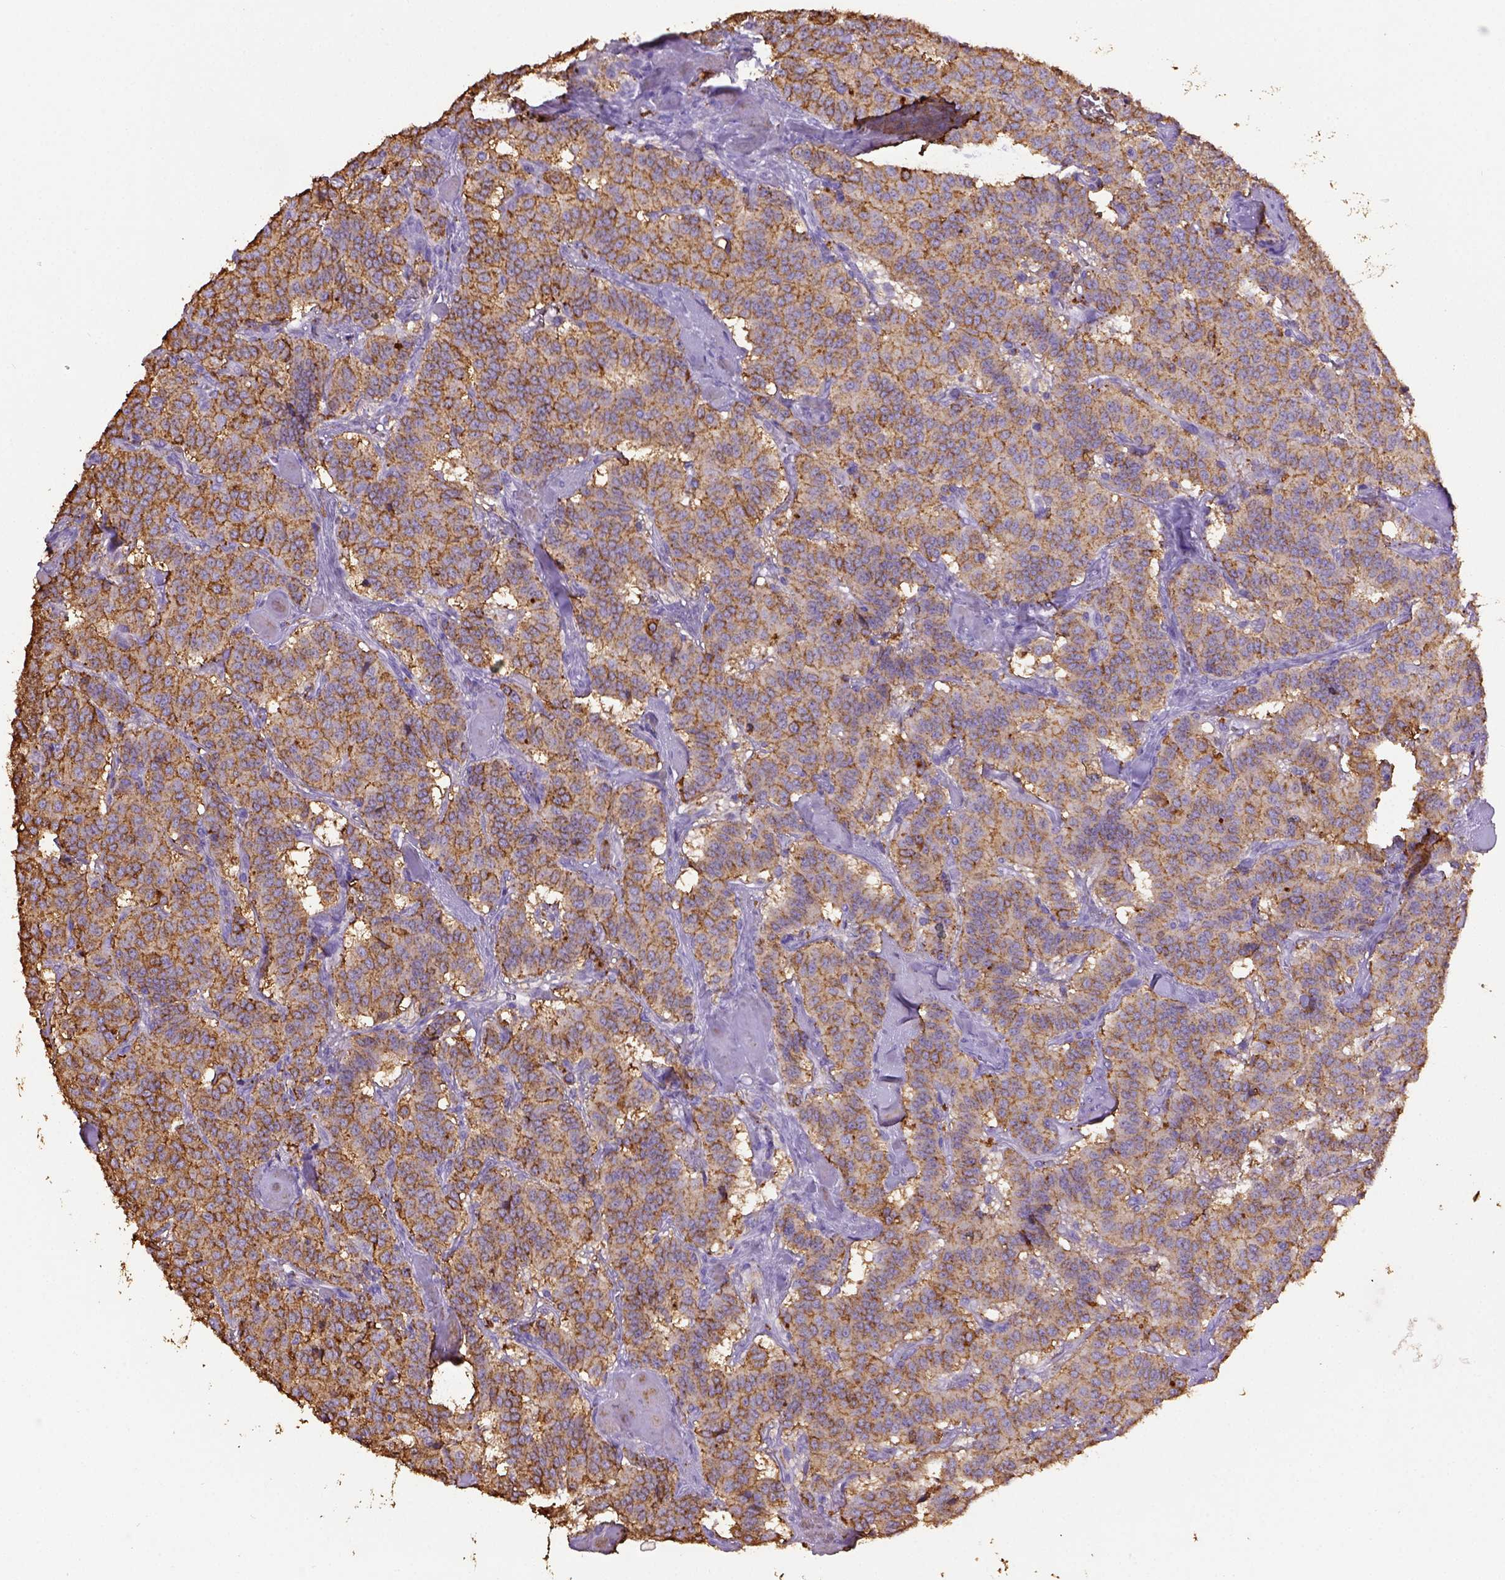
{"staining": {"intensity": "moderate", "quantity": ">75%", "location": "cytoplasmic/membranous"}, "tissue": "carcinoid", "cell_type": "Tumor cells", "image_type": "cancer", "snomed": [{"axis": "morphology", "description": "Normal tissue, NOS"}, {"axis": "morphology", "description": "Carcinoid, malignant, NOS"}, {"axis": "topography", "description": "Lung"}], "caption": "A high-resolution micrograph shows immunohistochemistry staining of carcinoid, which demonstrates moderate cytoplasmic/membranous staining in approximately >75% of tumor cells.", "gene": "B3GAT1", "patient": {"sex": "female", "age": 46}}